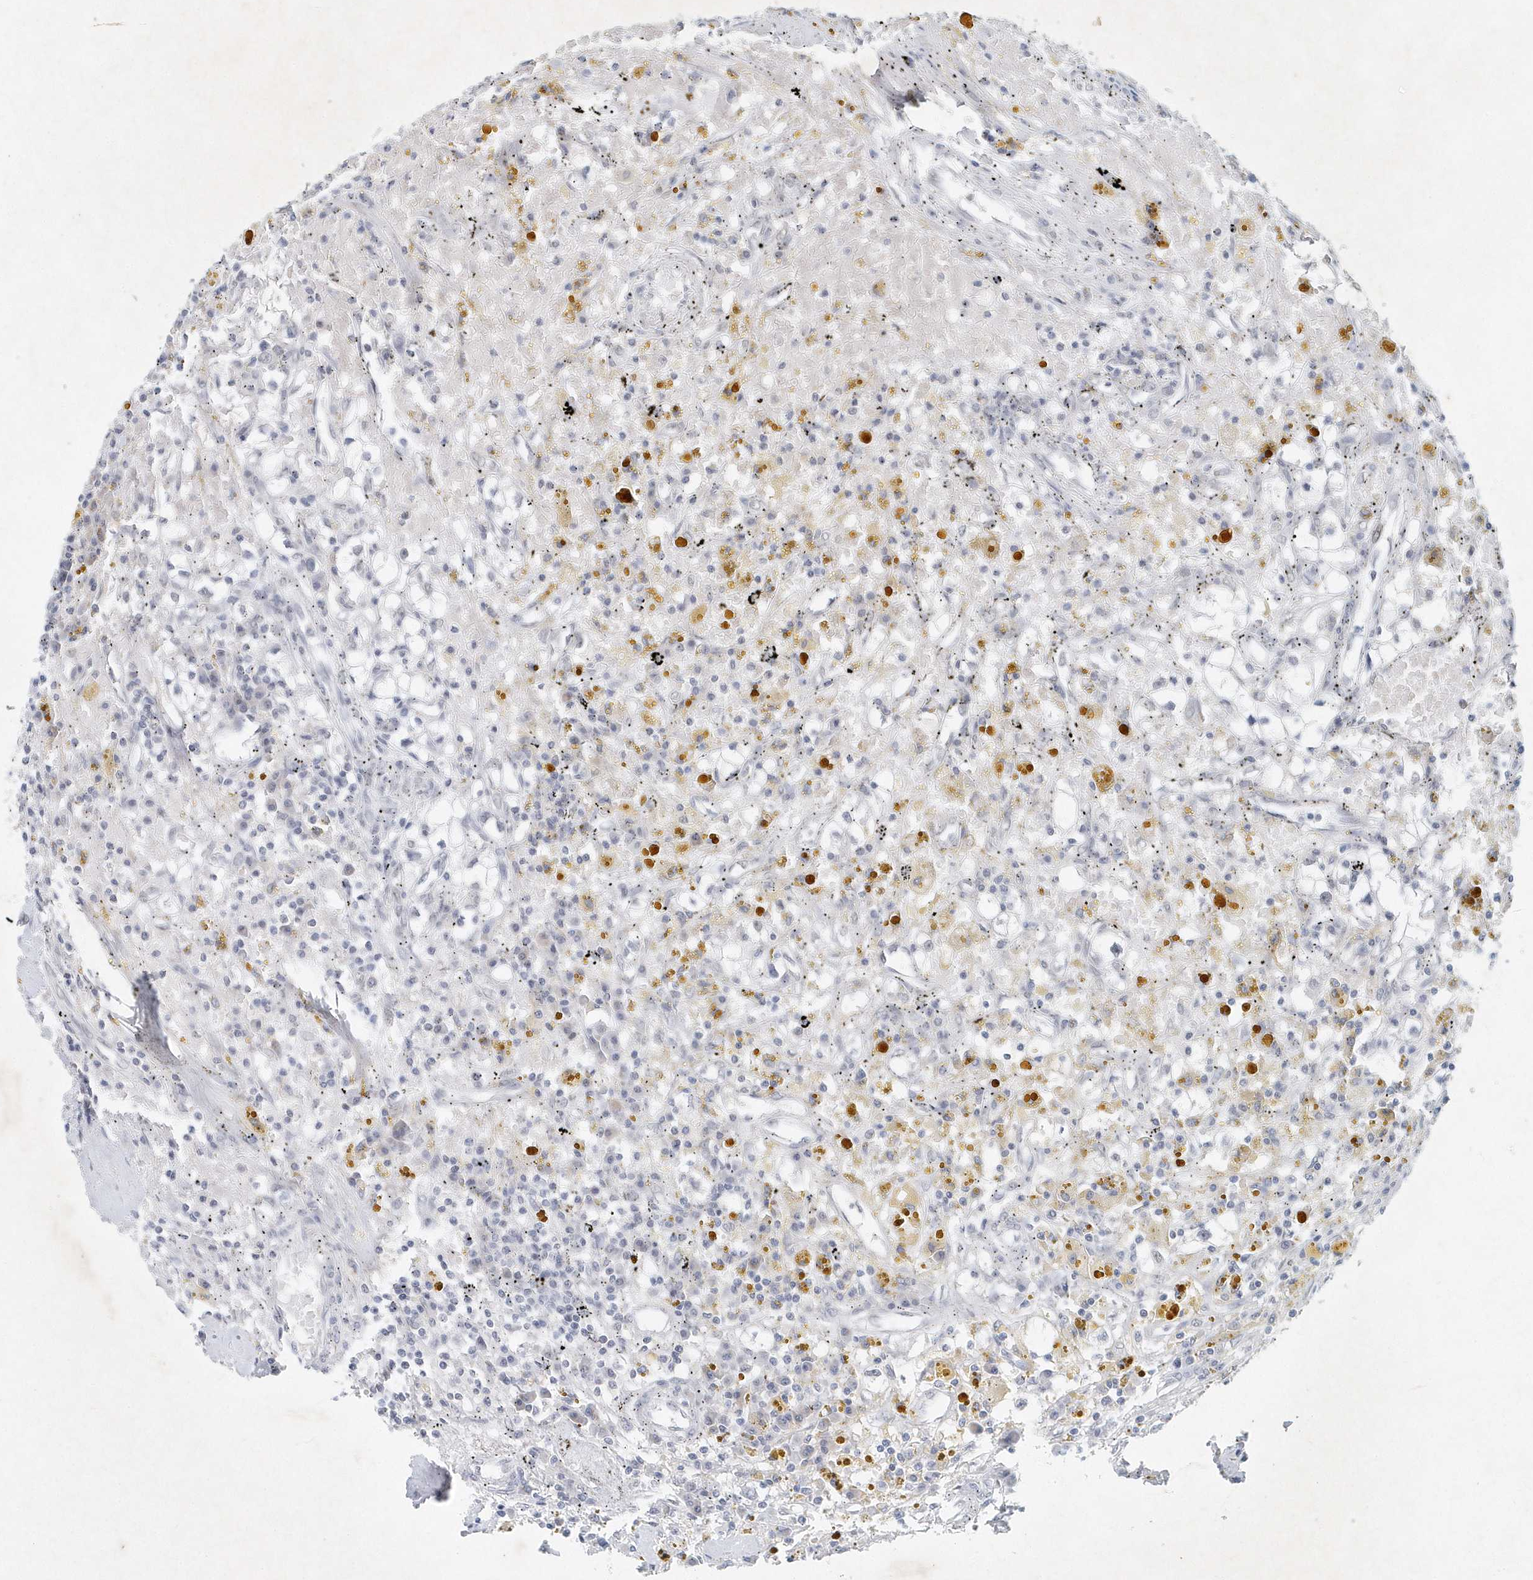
{"staining": {"intensity": "negative", "quantity": "none", "location": "none"}, "tissue": "renal cancer", "cell_type": "Tumor cells", "image_type": "cancer", "snomed": [{"axis": "morphology", "description": "Adenocarcinoma, NOS"}, {"axis": "topography", "description": "Kidney"}], "caption": "This is an immunohistochemistry (IHC) image of renal cancer (adenocarcinoma). There is no expression in tumor cells.", "gene": "ZBTB9", "patient": {"sex": "male", "age": 56}}